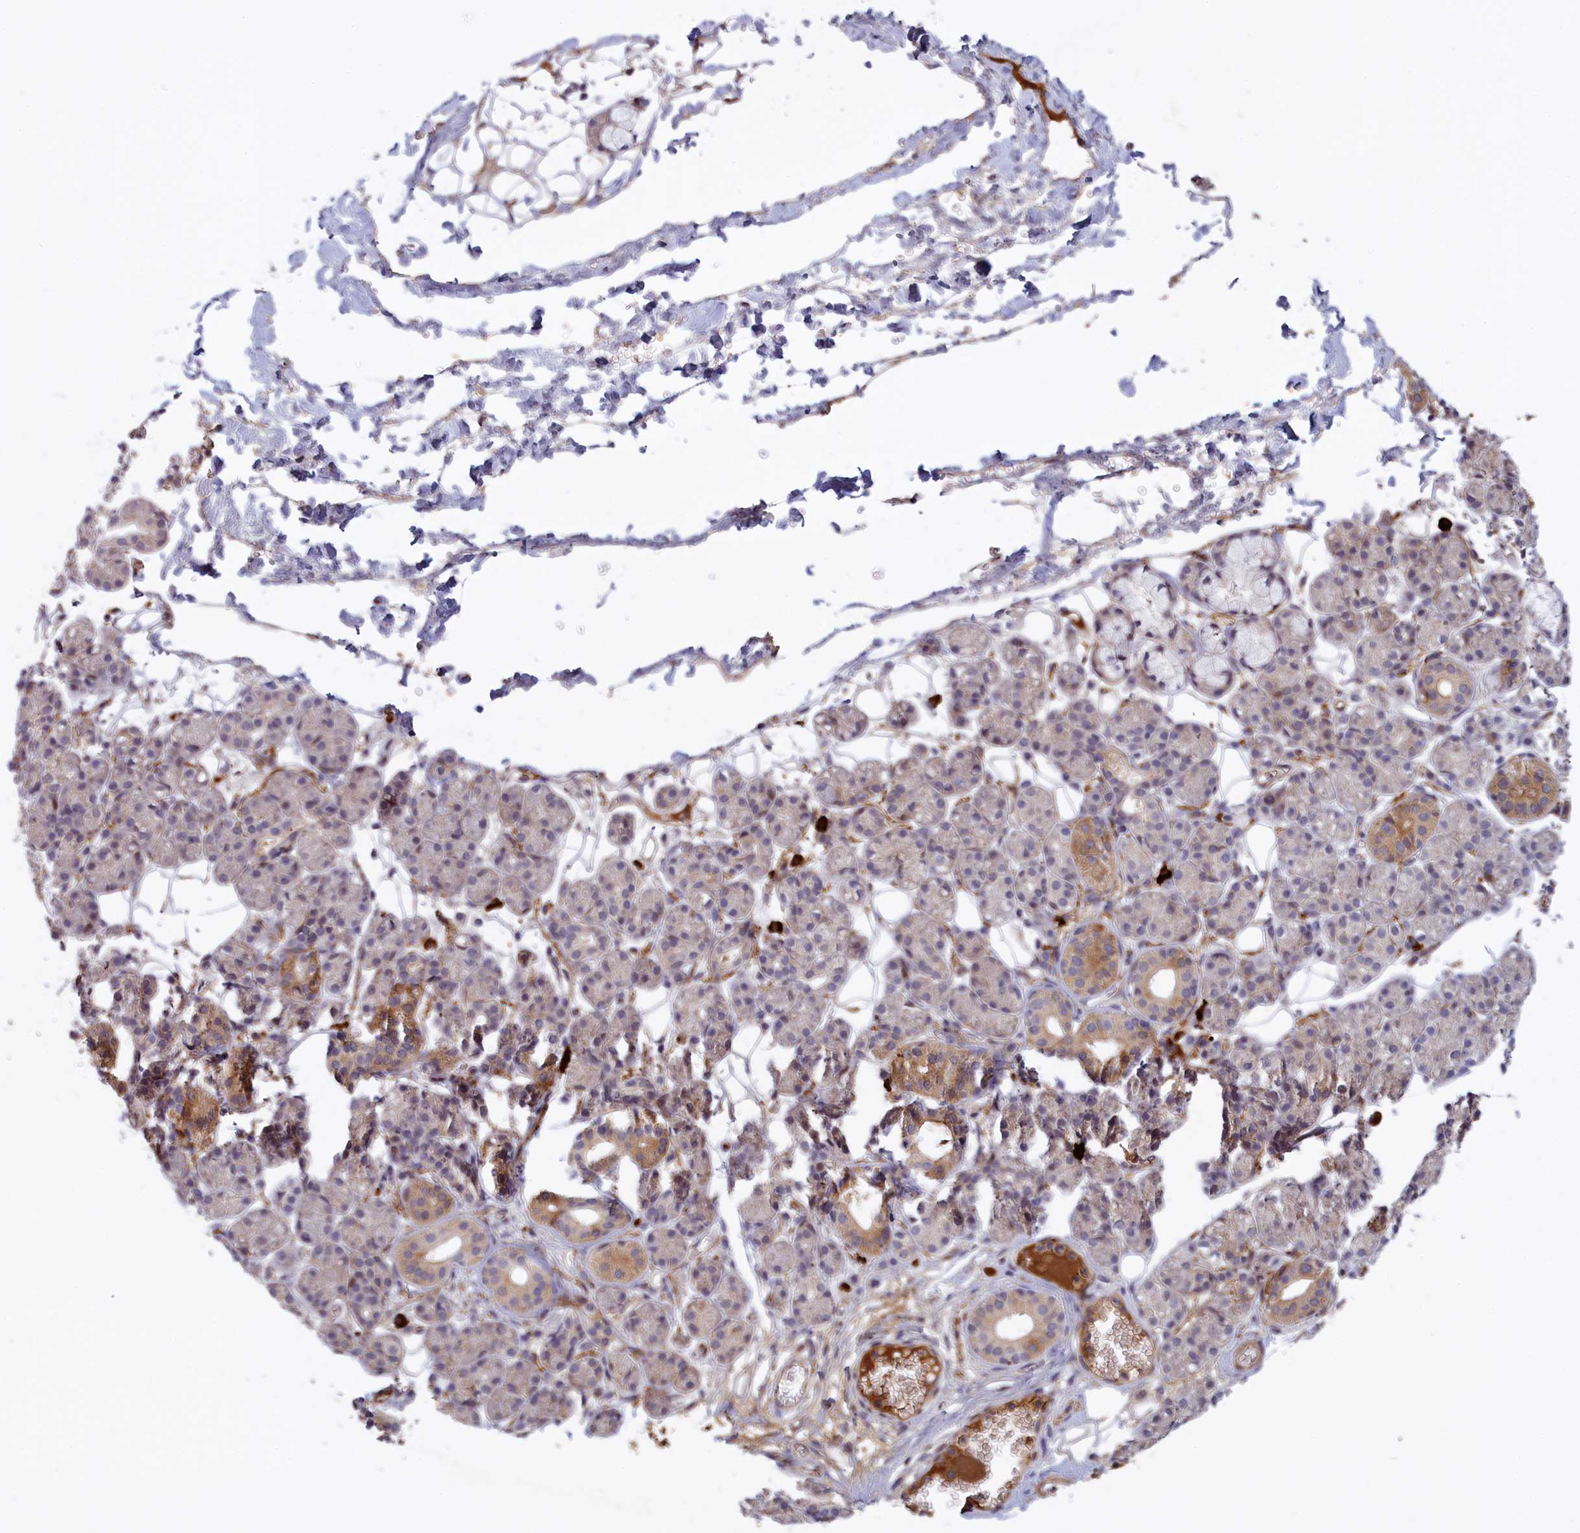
{"staining": {"intensity": "moderate", "quantity": "<25%", "location": "cytoplasmic/membranous"}, "tissue": "salivary gland", "cell_type": "Glandular cells", "image_type": "normal", "snomed": [{"axis": "morphology", "description": "Normal tissue, NOS"}, {"axis": "topography", "description": "Salivary gland"}], "caption": "Salivary gland stained with immunohistochemistry displays moderate cytoplasmic/membranous staining in approximately <25% of glandular cells. (DAB IHC, brown staining for protein, blue staining for nuclei).", "gene": "RRAD", "patient": {"sex": "male", "age": 63}}